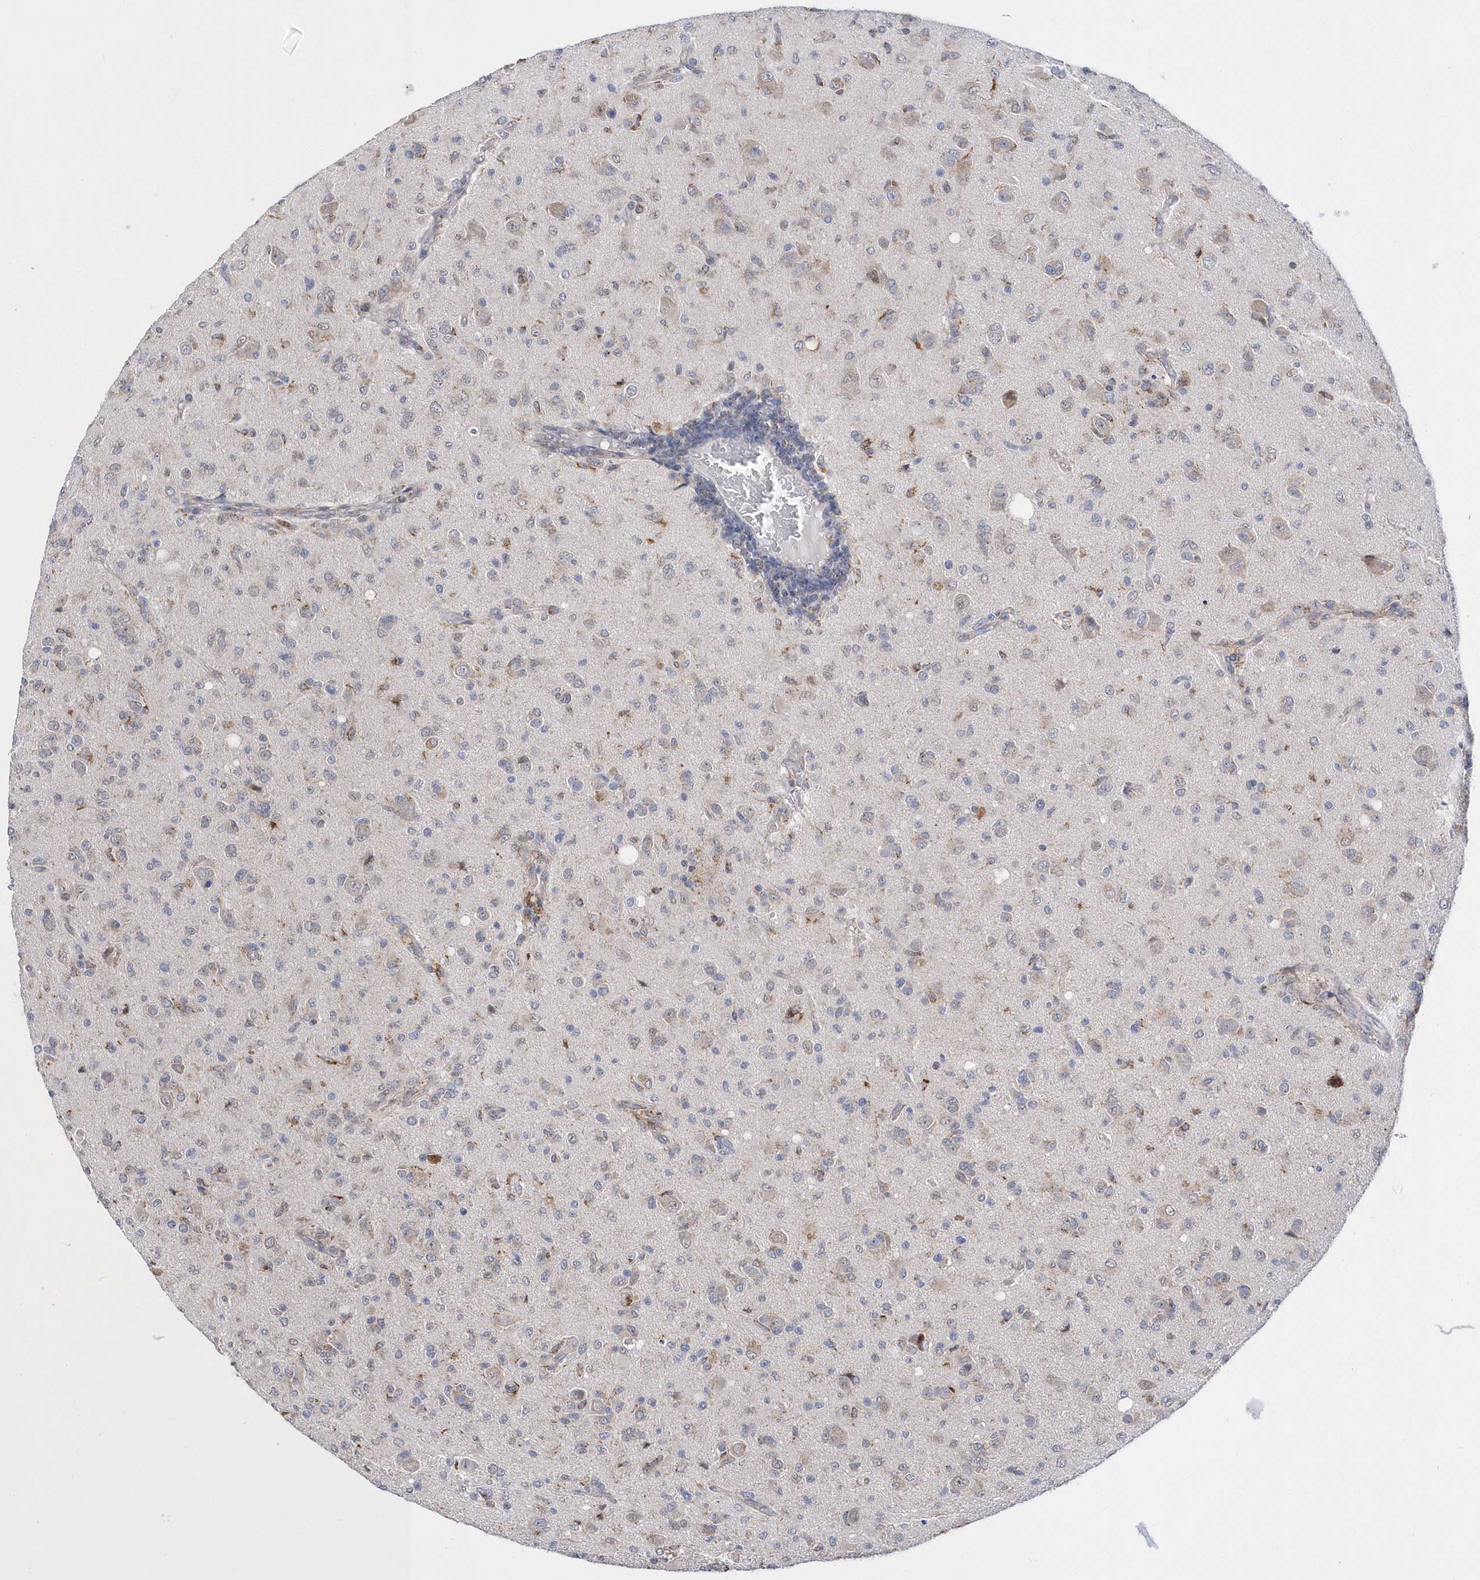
{"staining": {"intensity": "negative", "quantity": "none", "location": "none"}, "tissue": "glioma", "cell_type": "Tumor cells", "image_type": "cancer", "snomed": [{"axis": "morphology", "description": "Glioma, malignant, High grade"}, {"axis": "topography", "description": "Brain"}], "caption": "DAB immunohistochemical staining of malignant glioma (high-grade) demonstrates no significant positivity in tumor cells.", "gene": "SPATA5", "patient": {"sex": "female", "age": 57}}